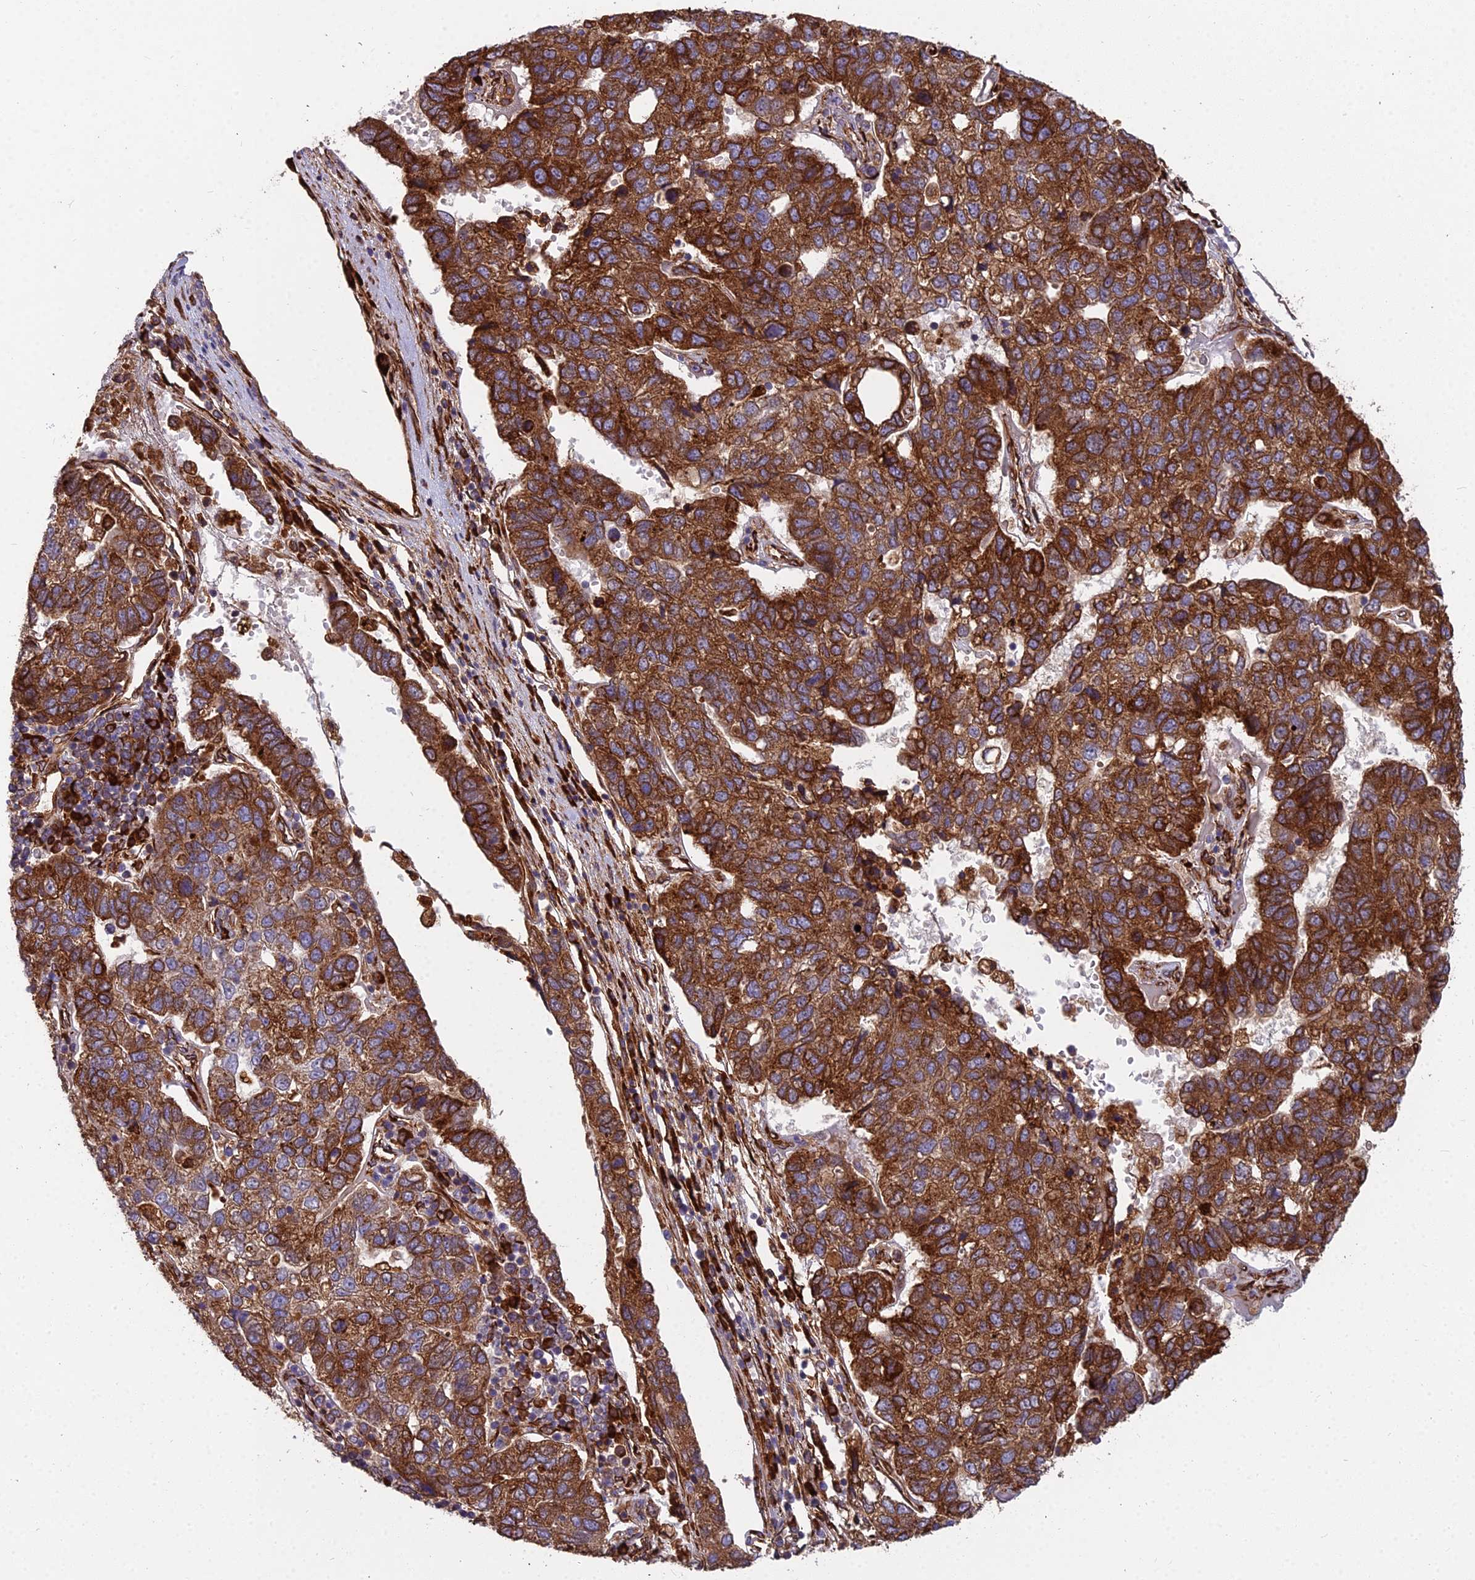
{"staining": {"intensity": "strong", "quantity": ">75%", "location": "cytoplasmic/membranous"}, "tissue": "pancreatic cancer", "cell_type": "Tumor cells", "image_type": "cancer", "snomed": [{"axis": "morphology", "description": "Adenocarcinoma, NOS"}, {"axis": "topography", "description": "Pancreas"}], "caption": "Pancreatic cancer (adenocarcinoma) tissue demonstrates strong cytoplasmic/membranous expression in about >75% of tumor cells, visualized by immunohistochemistry. Immunohistochemistry stains the protein in brown and the nuclei are stained blue.", "gene": "NDUFAF7", "patient": {"sex": "female", "age": 61}}